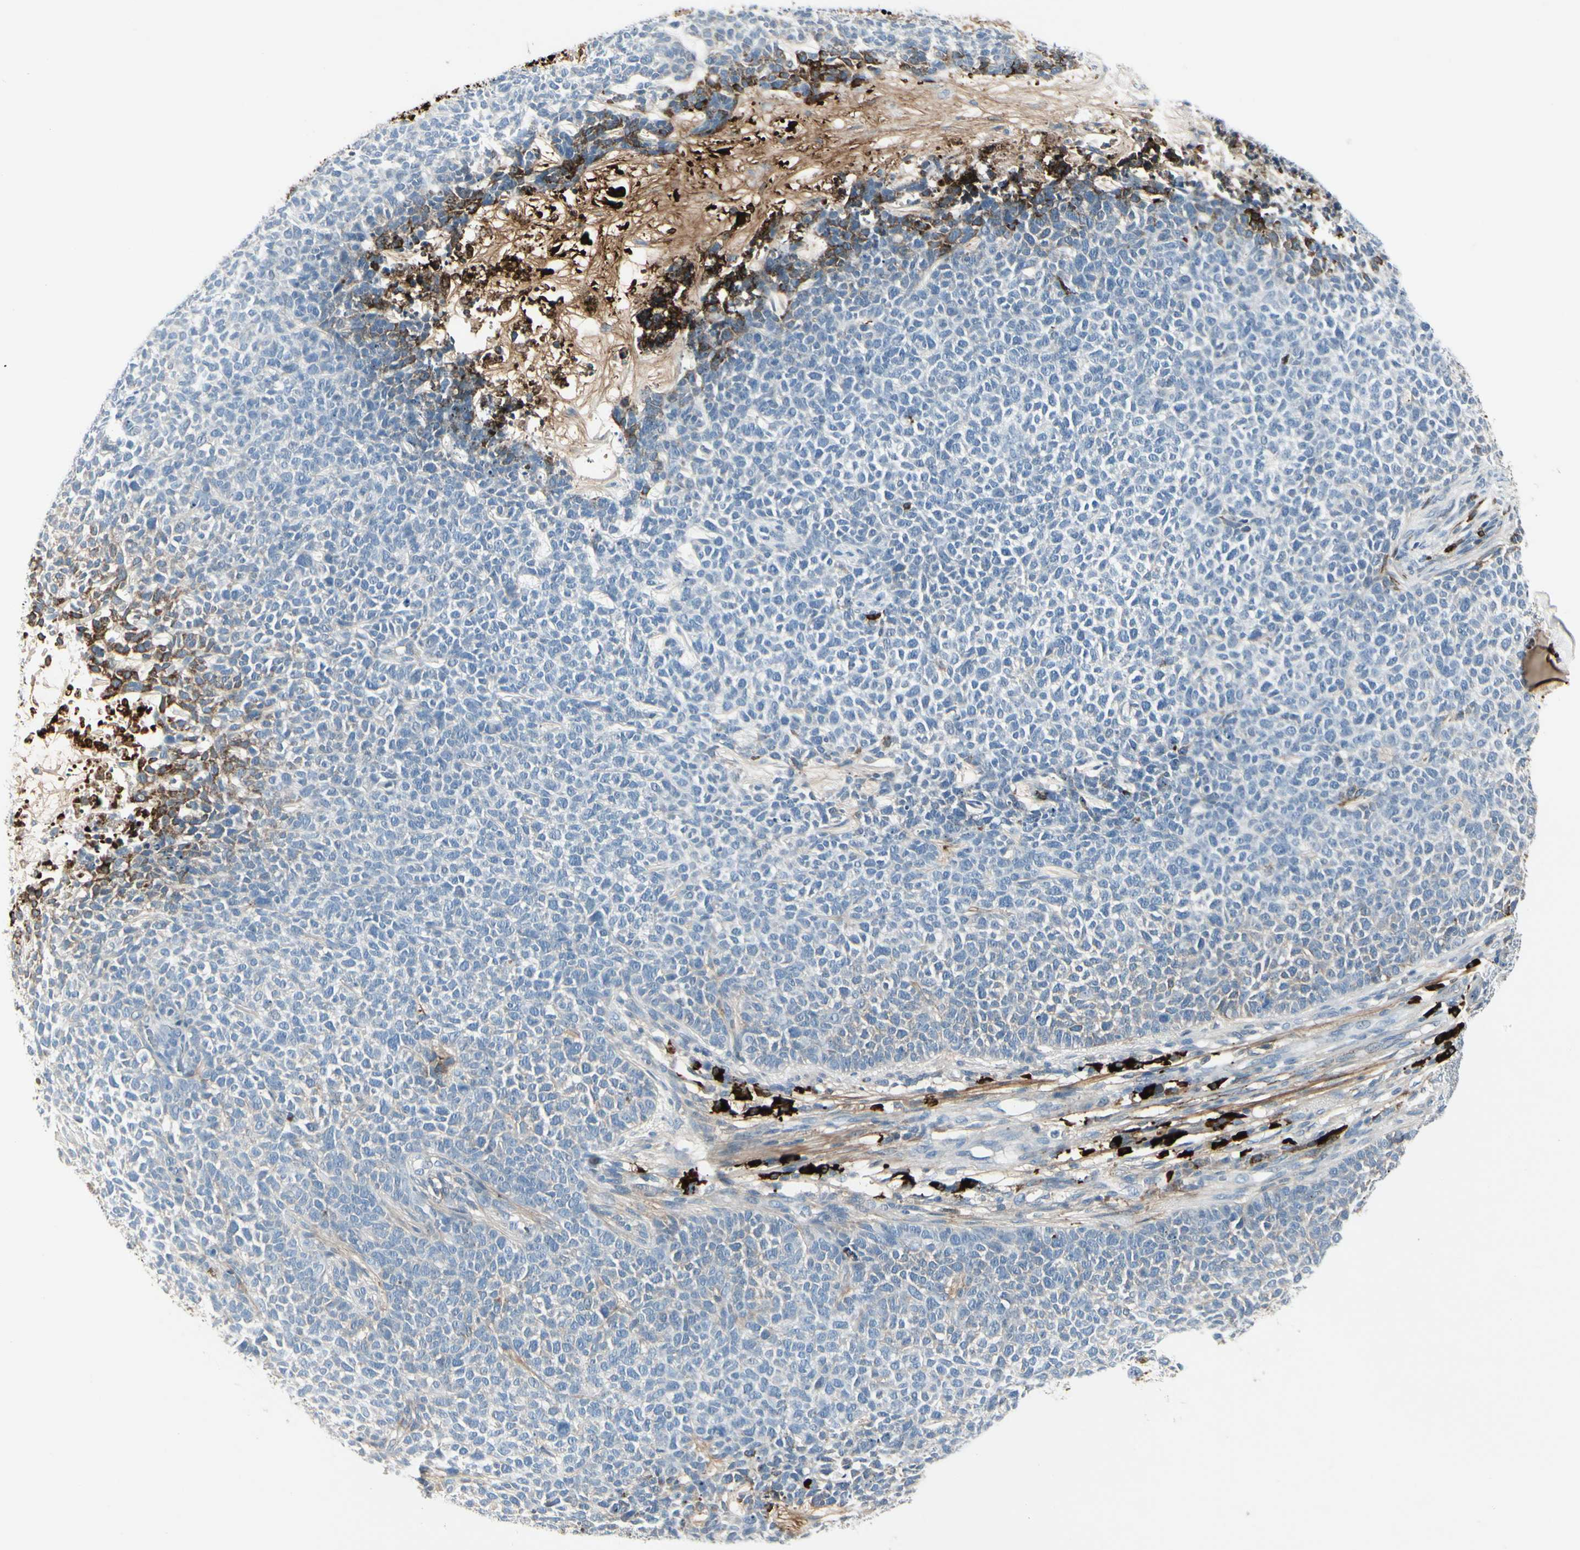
{"staining": {"intensity": "negative", "quantity": "none", "location": "none"}, "tissue": "skin cancer", "cell_type": "Tumor cells", "image_type": "cancer", "snomed": [{"axis": "morphology", "description": "Basal cell carcinoma"}, {"axis": "topography", "description": "Skin"}], "caption": "Skin cancer was stained to show a protein in brown. There is no significant expression in tumor cells.", "gene": "IGHG1", "patient": {"sex": "female", "age": 84}}